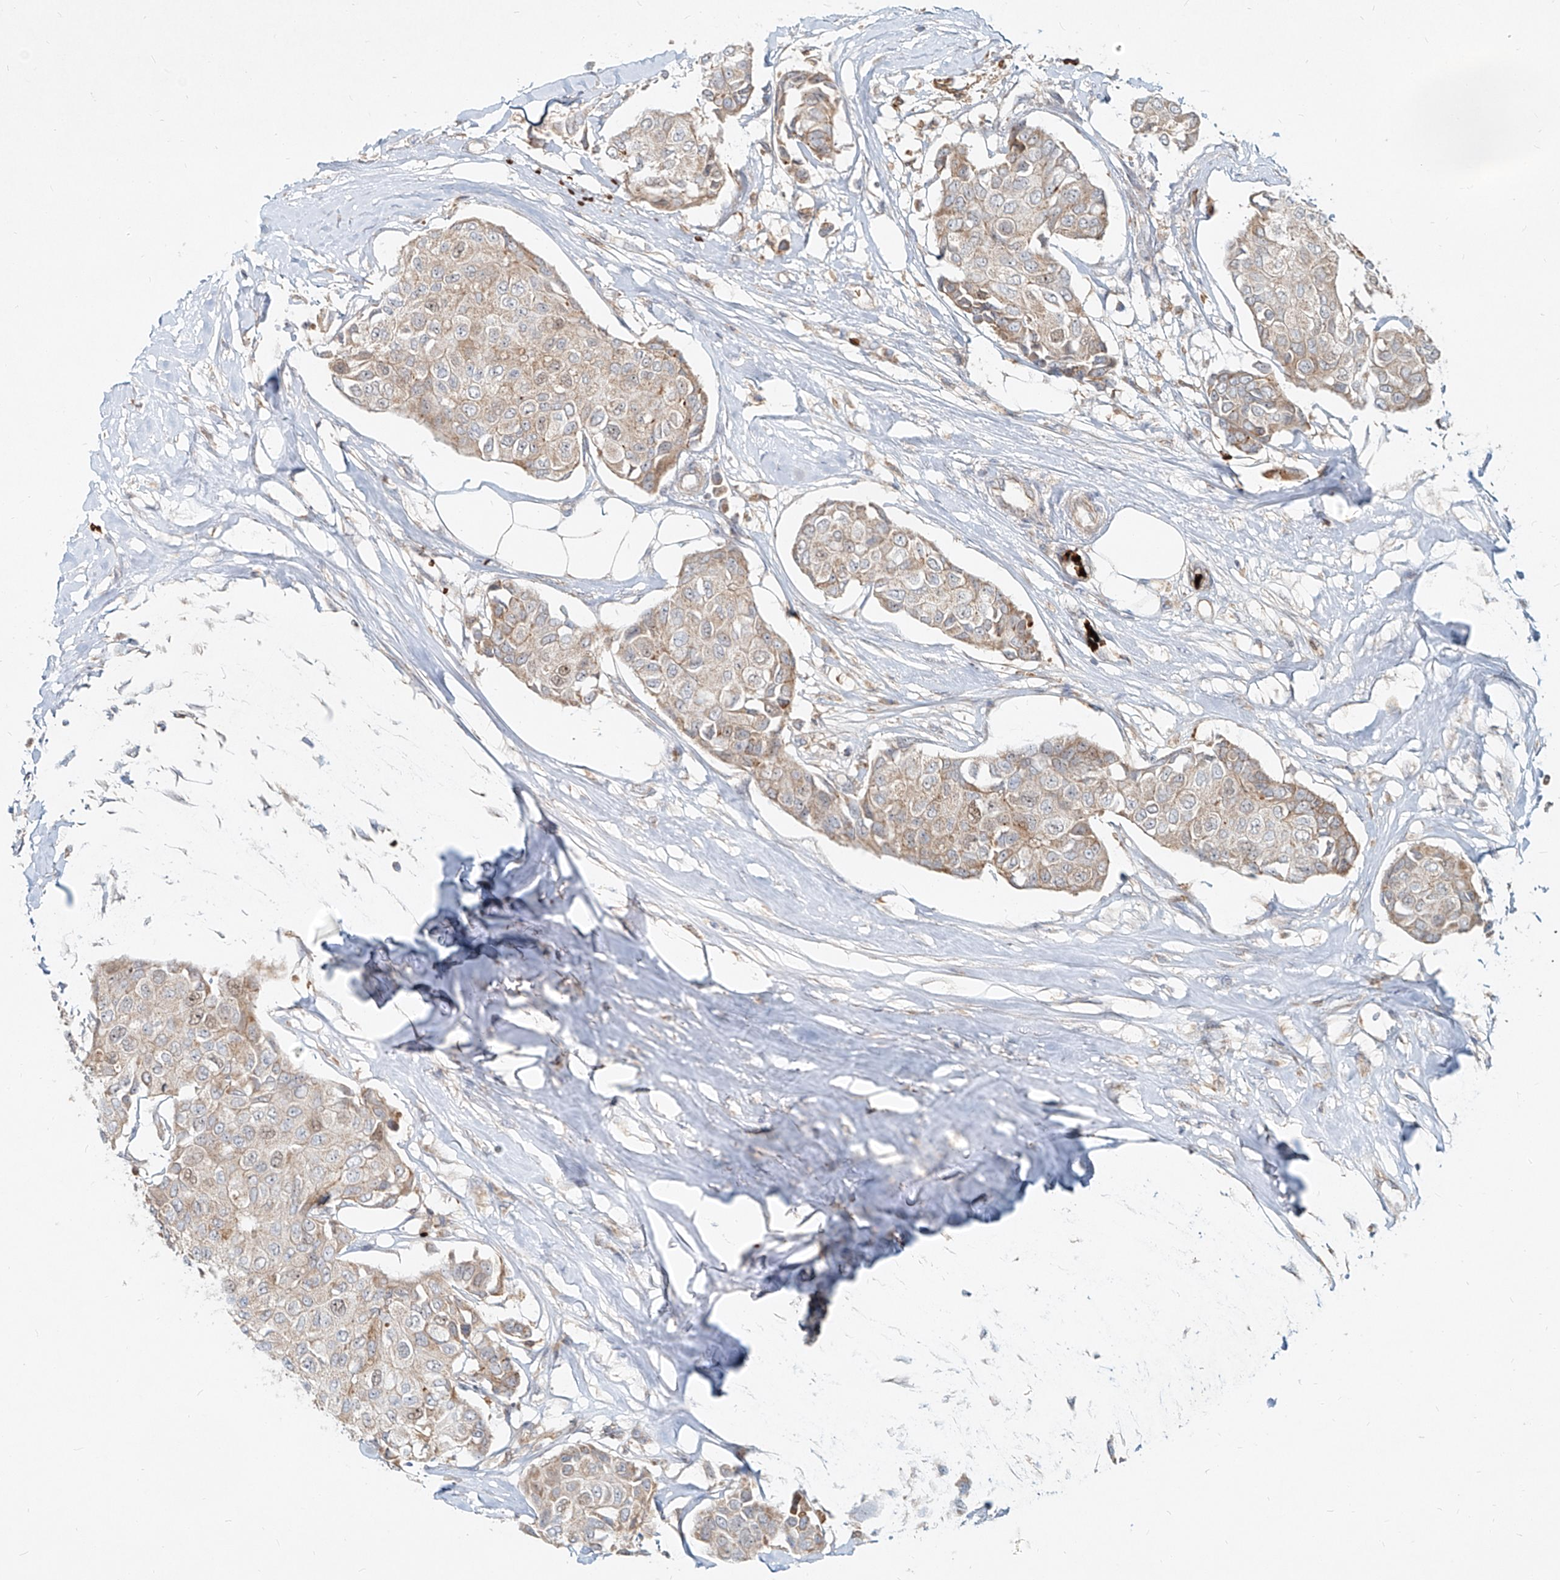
{"staining": {"intensity": "weak", "quantity": ">75%", "location": "cytoplasmic/membranous,nuclear"}, "tissue": "breast cancer", "cell_type": "Tumor cells", "image_type": "cancer", "snomed": [{"axis": "morphology", "description": "Duct carcinoma"}, {"axis": "topography", "description": "Breast"}], "caption": "A brown stain shows weak cytoplasmic/membranous and nuclear expression of a protein in human invasive ductal carcinoma (breast) tumor cells.", "gene": "FGD2", "patient": {"sex": "female", "age": 80}}